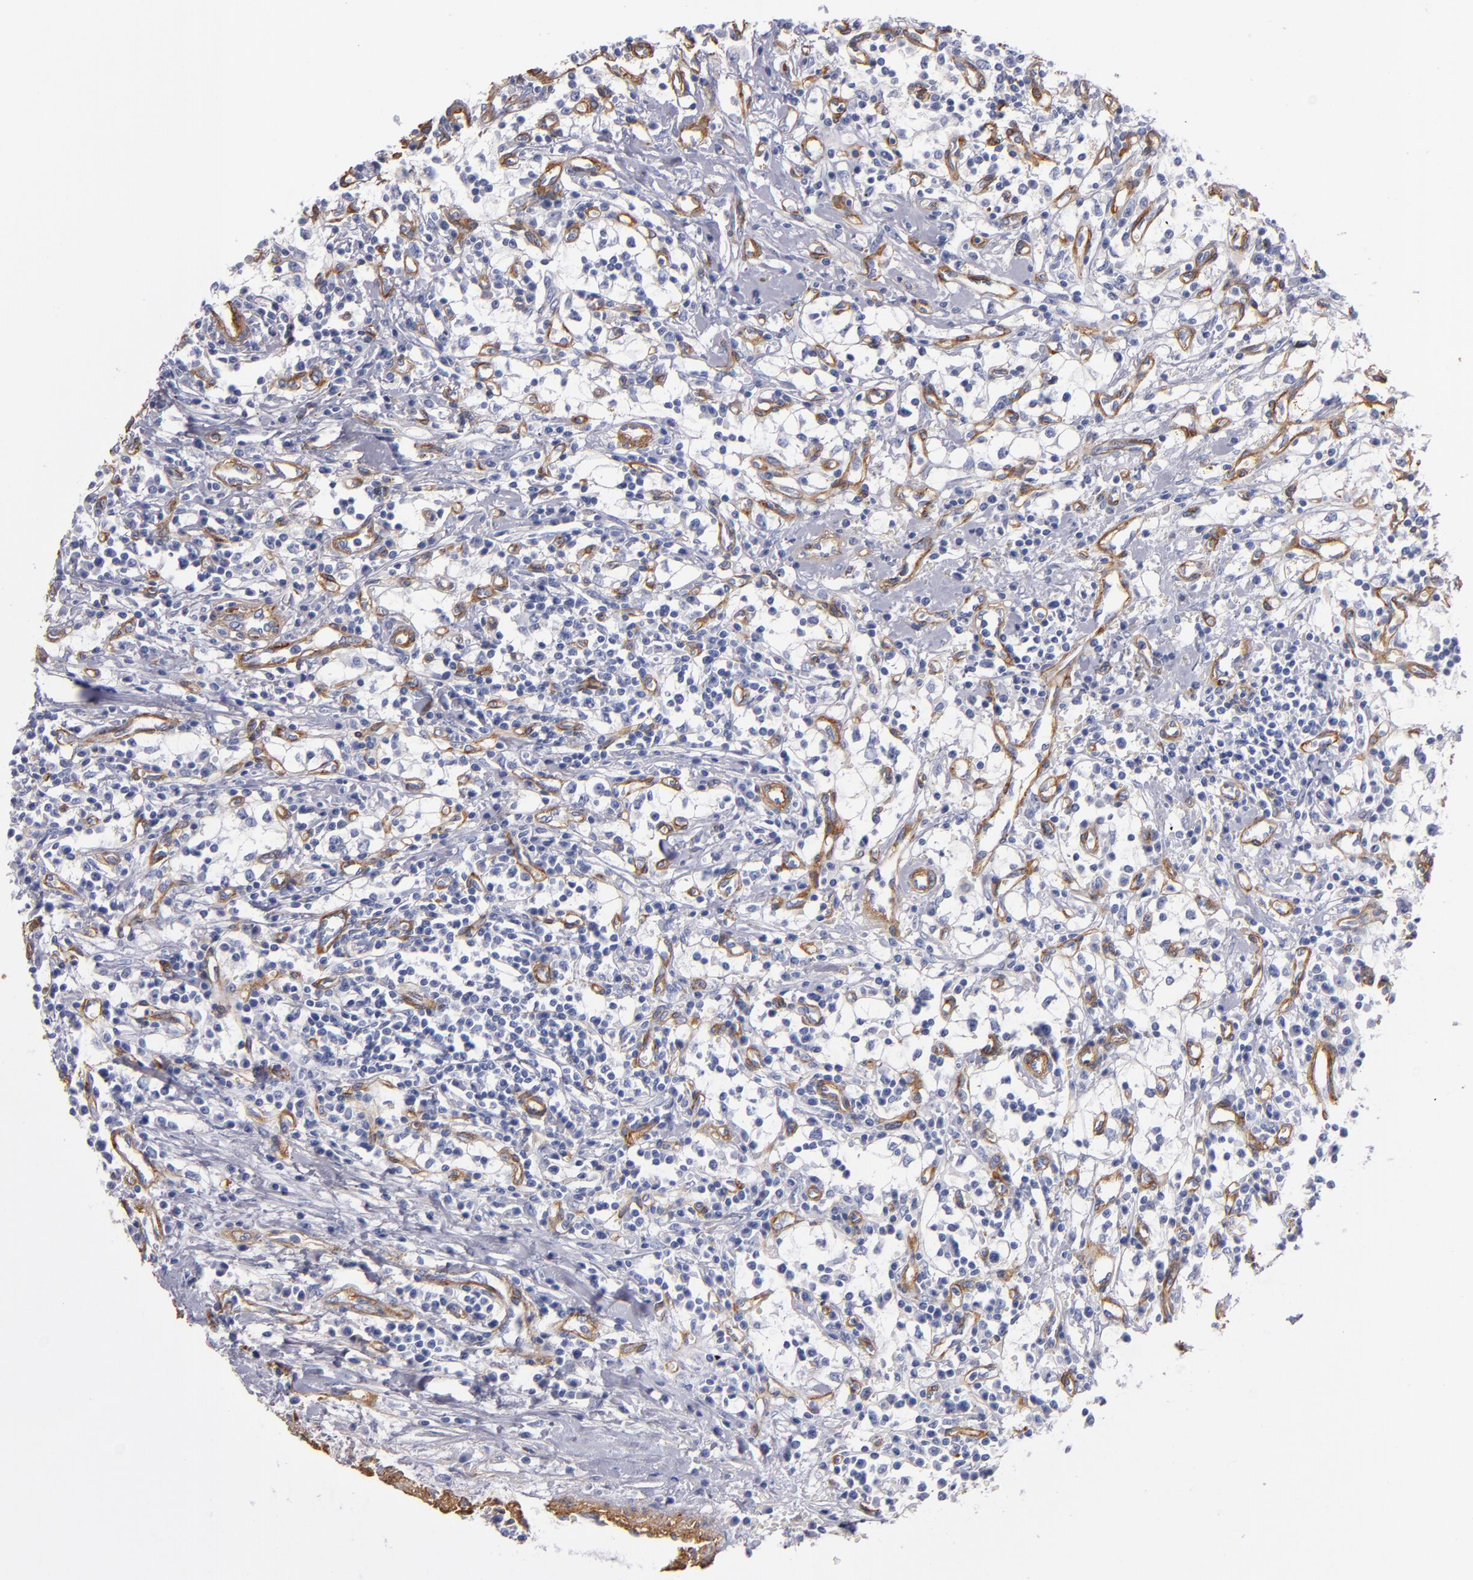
{"staining": {"intensity": "negative", "quantity": "none", "location": "none"}, "tissue": "renal cancer", "cell_type": "Tumor cells", "image_type": "cancer", "snomed": [{"axis": "morphology", "description": "Adenocarcinoma, NOS"}, {"axis": "topography", "description": "Kidney"}], "caption": "The histopathology image exhibits no staining of tumor cells in renal cancer (adenocarcinoma). (DAB (3,3'-diaminobenzidine) IHC with hematoxylin counter stain).", "gene": "LAMC1", "patient": {"sex": "male", "age": 82}}